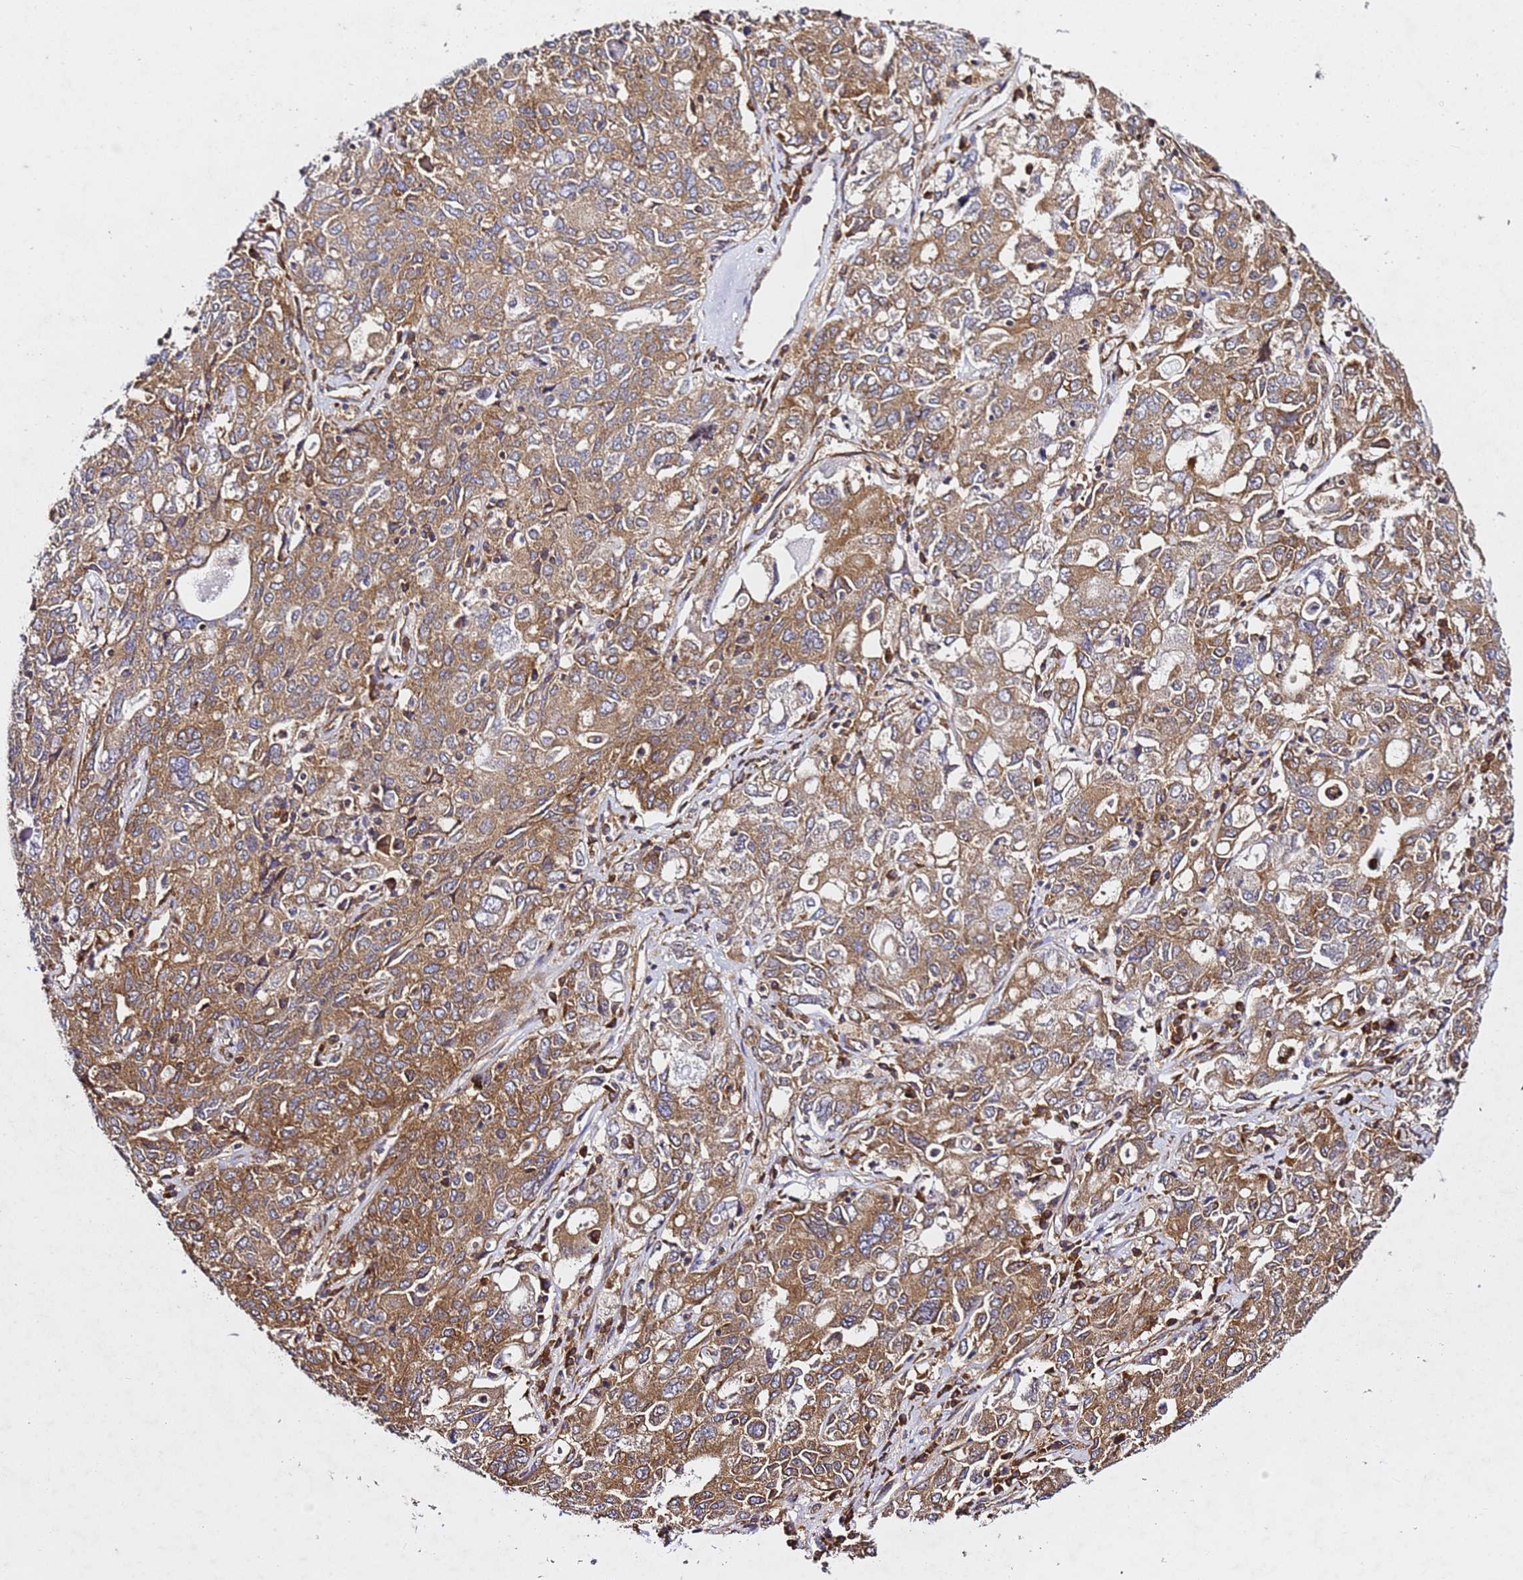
{"staining": {"intensity": "moderate", "quantity": ">75%", "location": "cytoplasmic/membranous"}, "tissue": "ovarian cancer", "cell_type": "Tumor cells", "image_type": "cancer", "snomed": [{"axis": "morphology", "description": "Carcinoma, endometroid"}, {"axis": "topography", "description": "Ovary"}], "caption": "This is a photomicrograph of immunohistochemistry (IHC) staining of ovarian cancer, which shows moderate staining in the cytoplasmic/membranous of tumor cells.", "gene": "TPST1", "patient": {"sex": "female", "age": 62}}